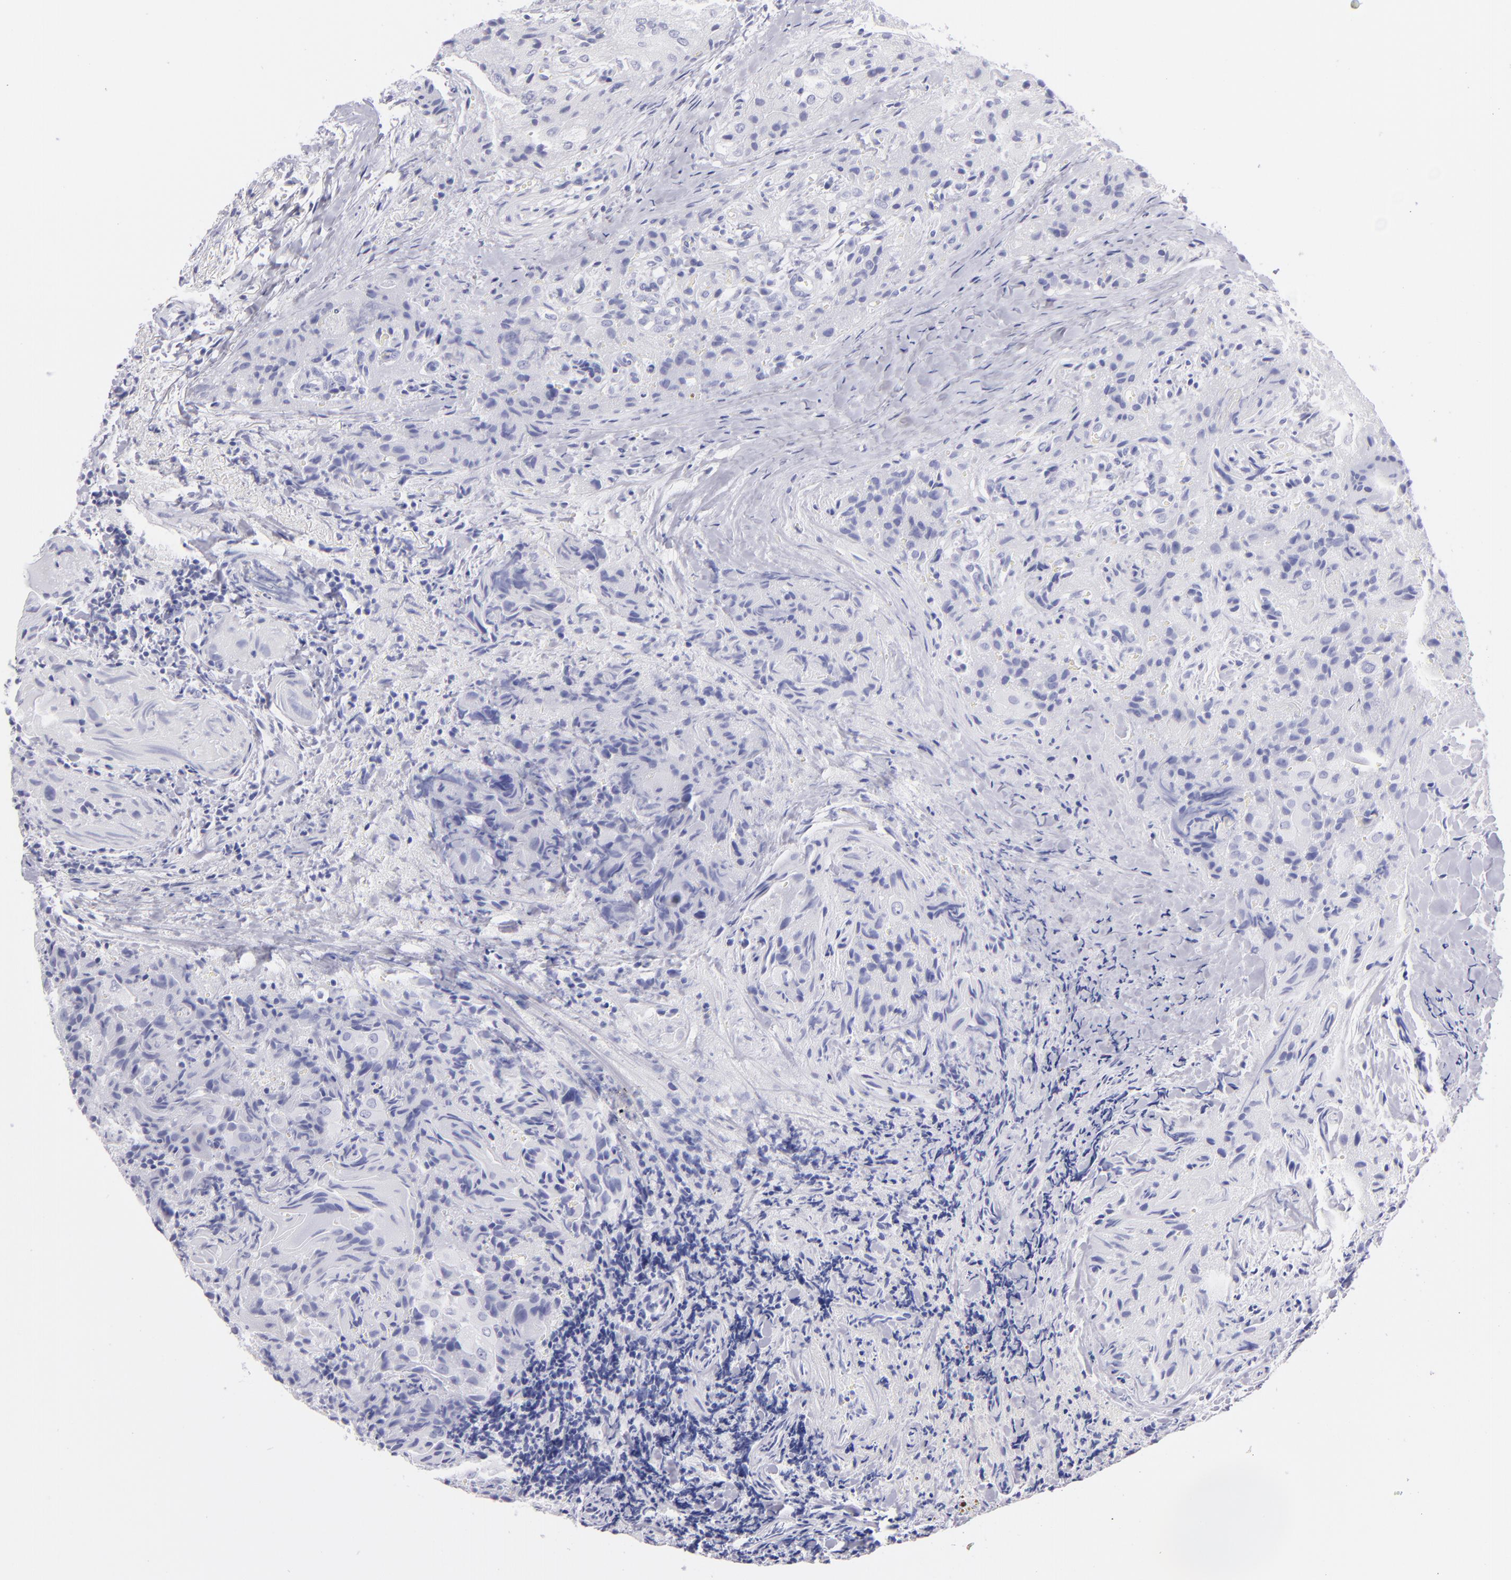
{"staining": {"intensity": "negative", "quantity": "none", "location": "none"}, "tissue": "thyroid cancer", "cell_type": "Tumor cells", "image_type": "cancer", "snomed": [{"axis": "morphology", "description": "Papillary adenocarcinoma, NOS"}, {"axis": "topography", "description": "Thyroid gland"}], "caption": "Immunohistochemistry of human thyroid cancer (papillary adenocarcinoma) exhibits no staining in tumor cells.", "gene": "PRPH", "patient": {"sex": "female", "age": 71}}